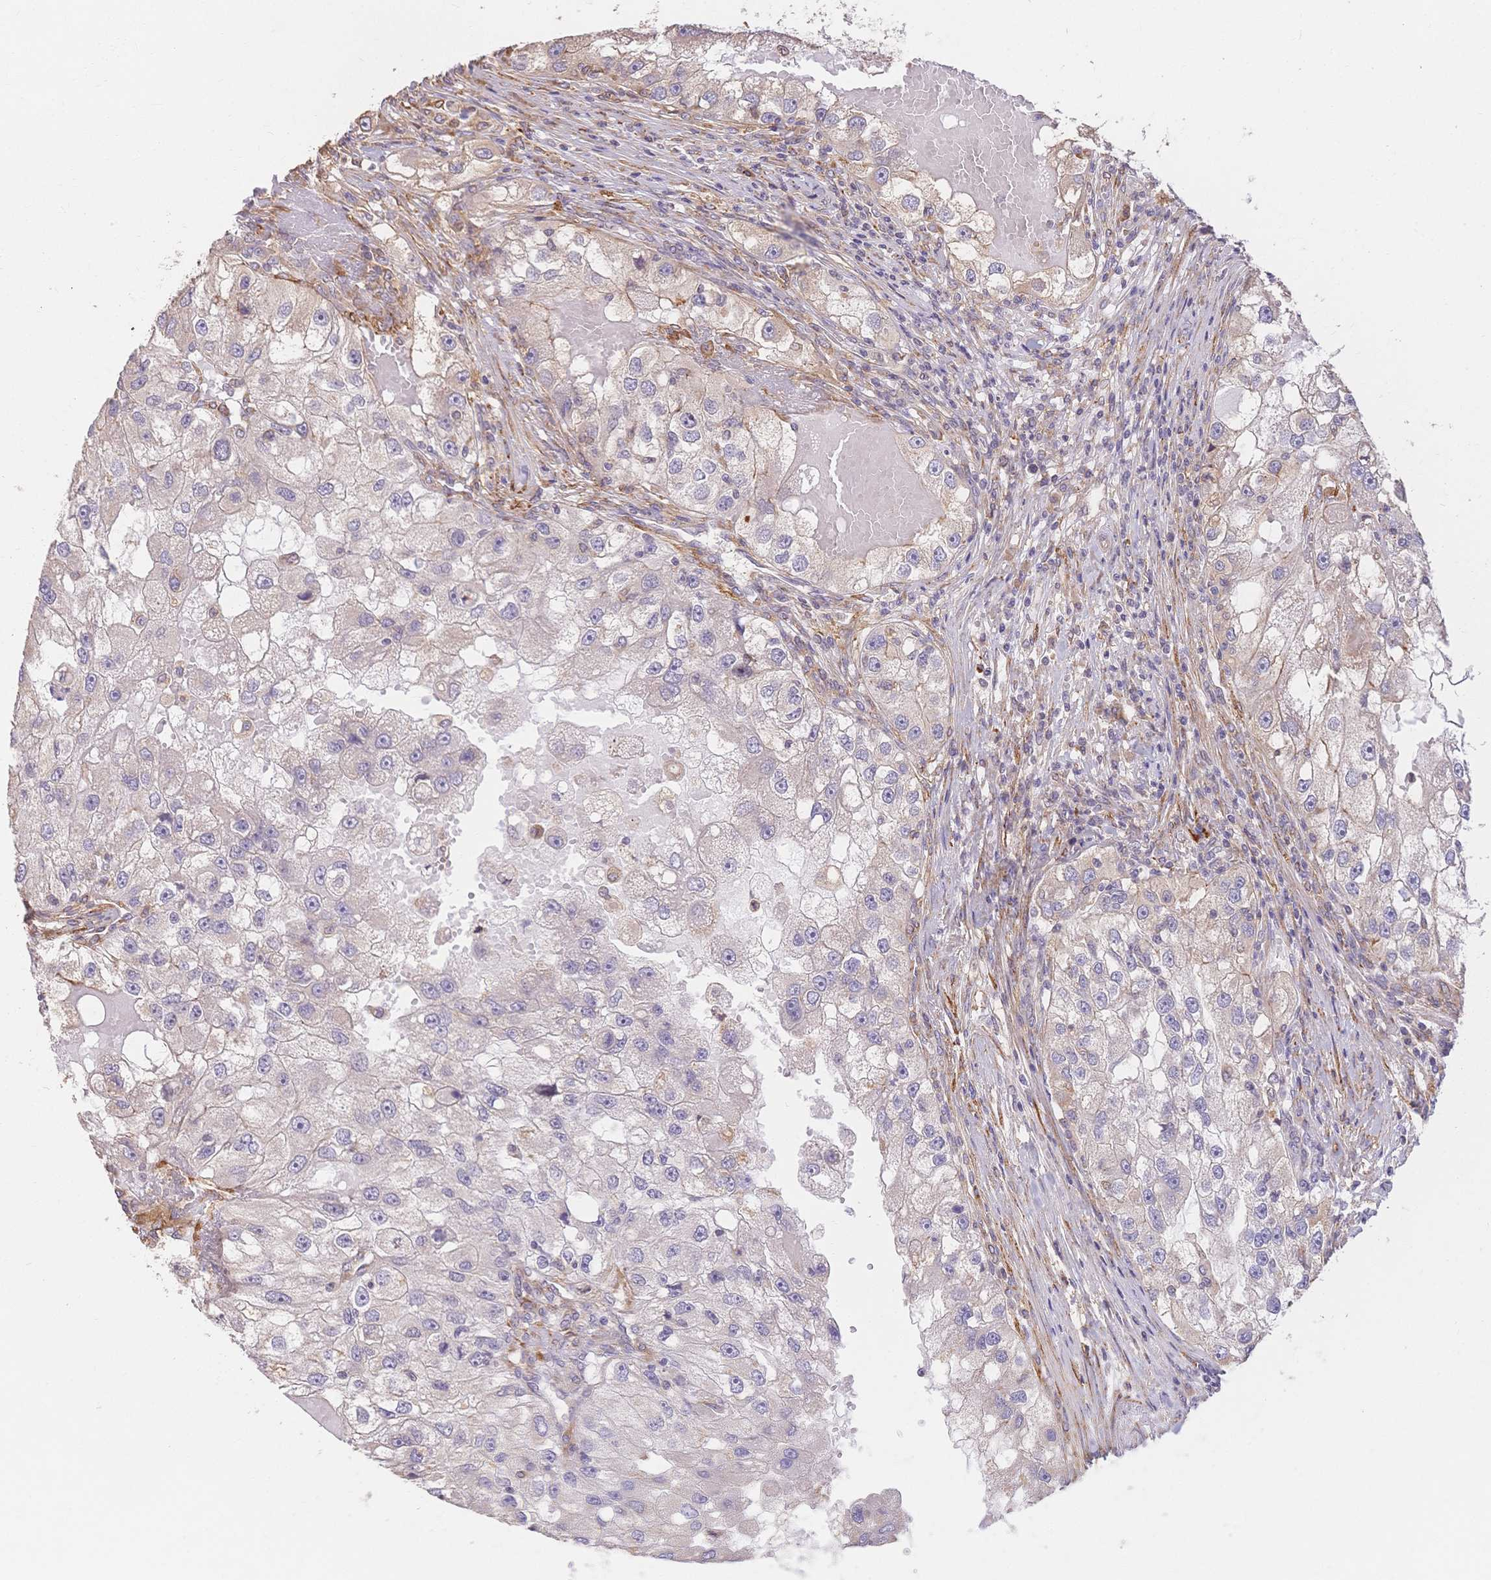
{"staining": {"intensity": "negative", "quantity": "none", "location": "none"}, "tissue": "renal cancer", "cell_type": "Tumor cells", "image_type": "cancer", "snomed": [{"axis": "morphology", "description": "Adenocarcinoma, NOS"}, {"axis": "topography", "description": "Kidney"}], "caption": "The image demonstrates no significant positivity in tumor cells of renal cancer.", "gene": "HS3ST5", "patient": {"sex": "male", "age": 63}}